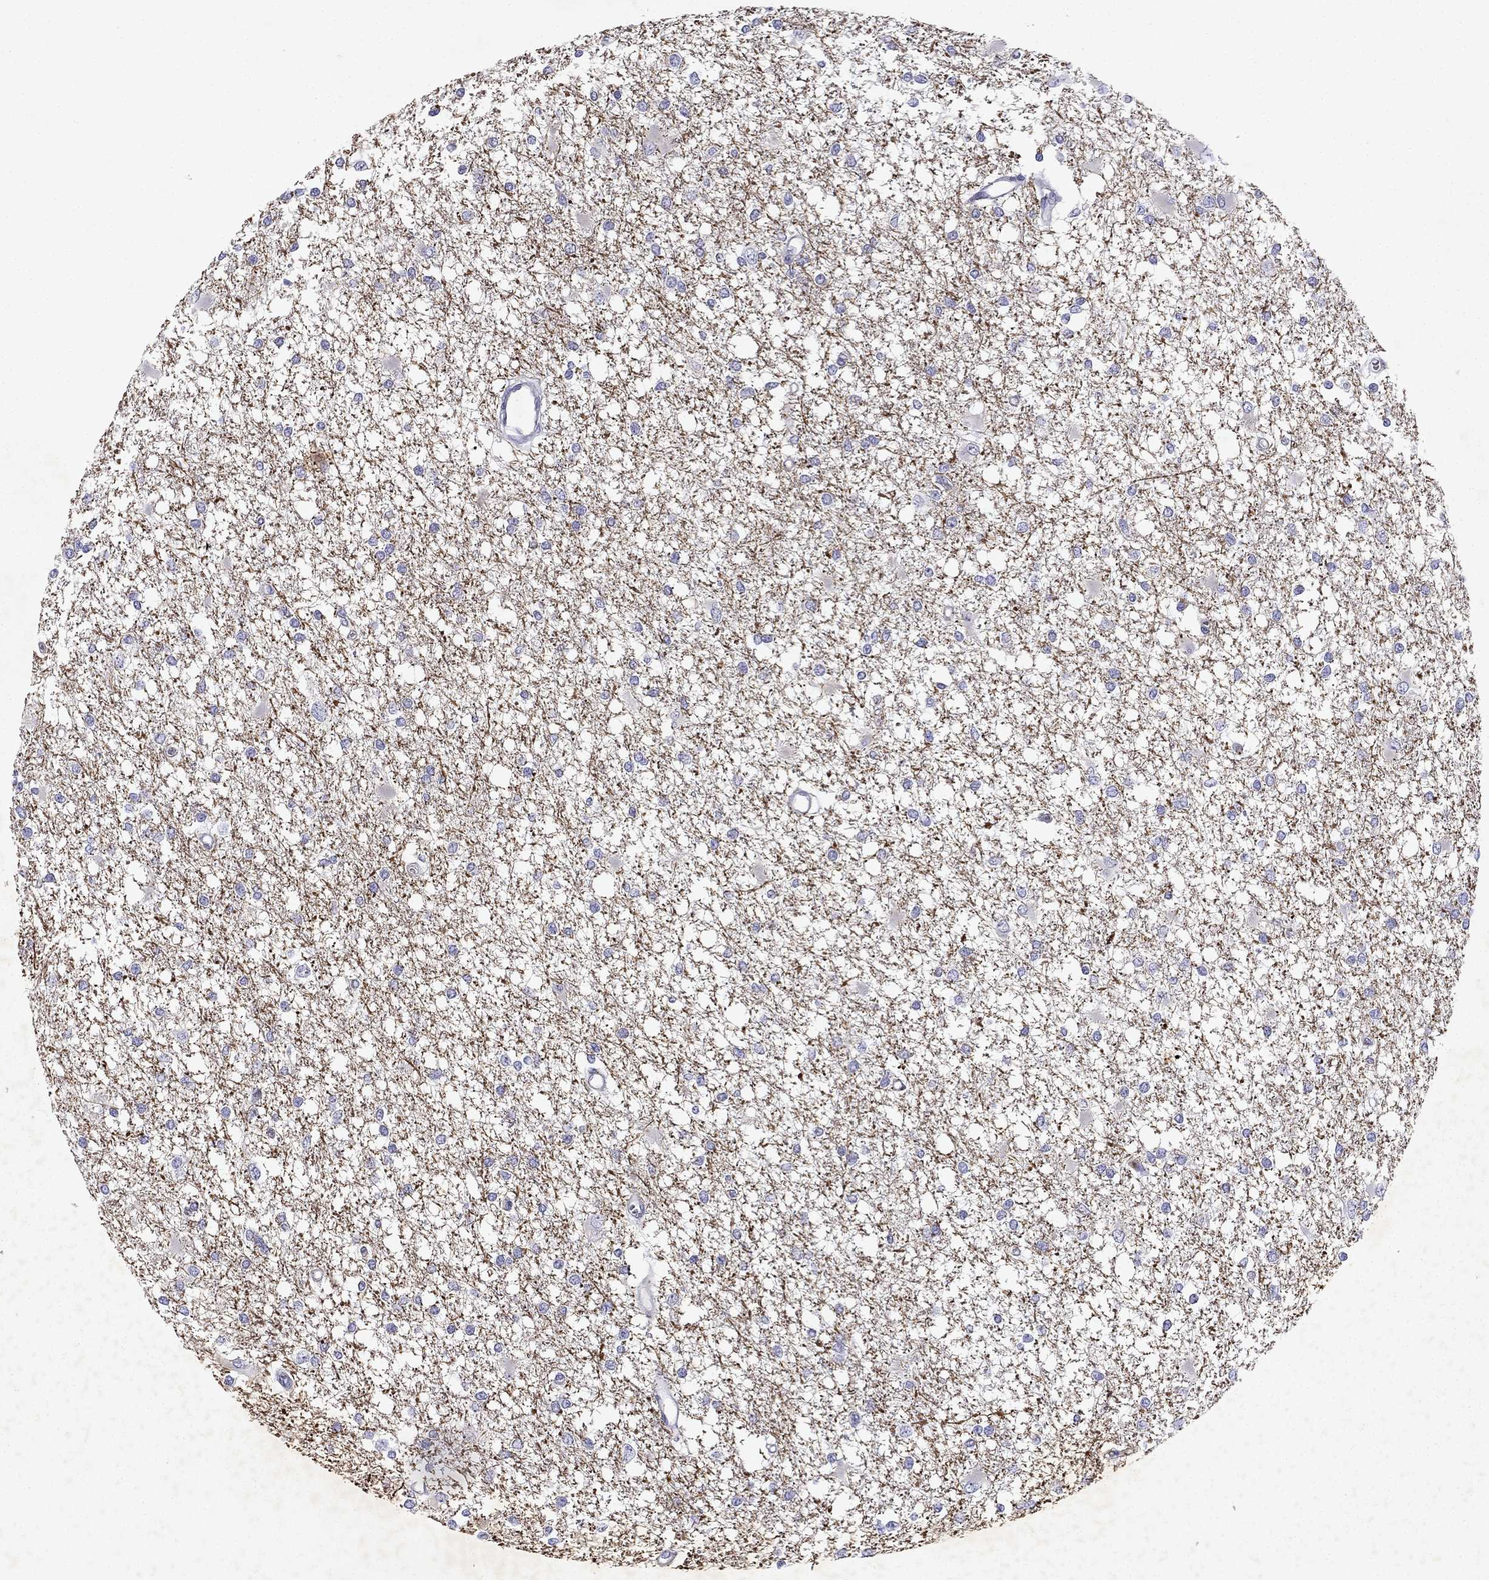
{"staining": {"intensity": "negative", "quantity": "none", "location": "none"}, "tissue": "glioma", "cell_type": "Tumor cells", "image_type": "cancer", "snomed": [{"axis": "morphology", "description": "Glioma, malignant, High grade"}, {"axis": "topography", "description": "Cerebral cortex"}], "caption": "Immunohistochemistry micrograph of glioma stained for a protein (brown), which shows no staining in tumor cells.", "gene": "SLC6A4", "patient": {"sex": "male", "age": 79}}